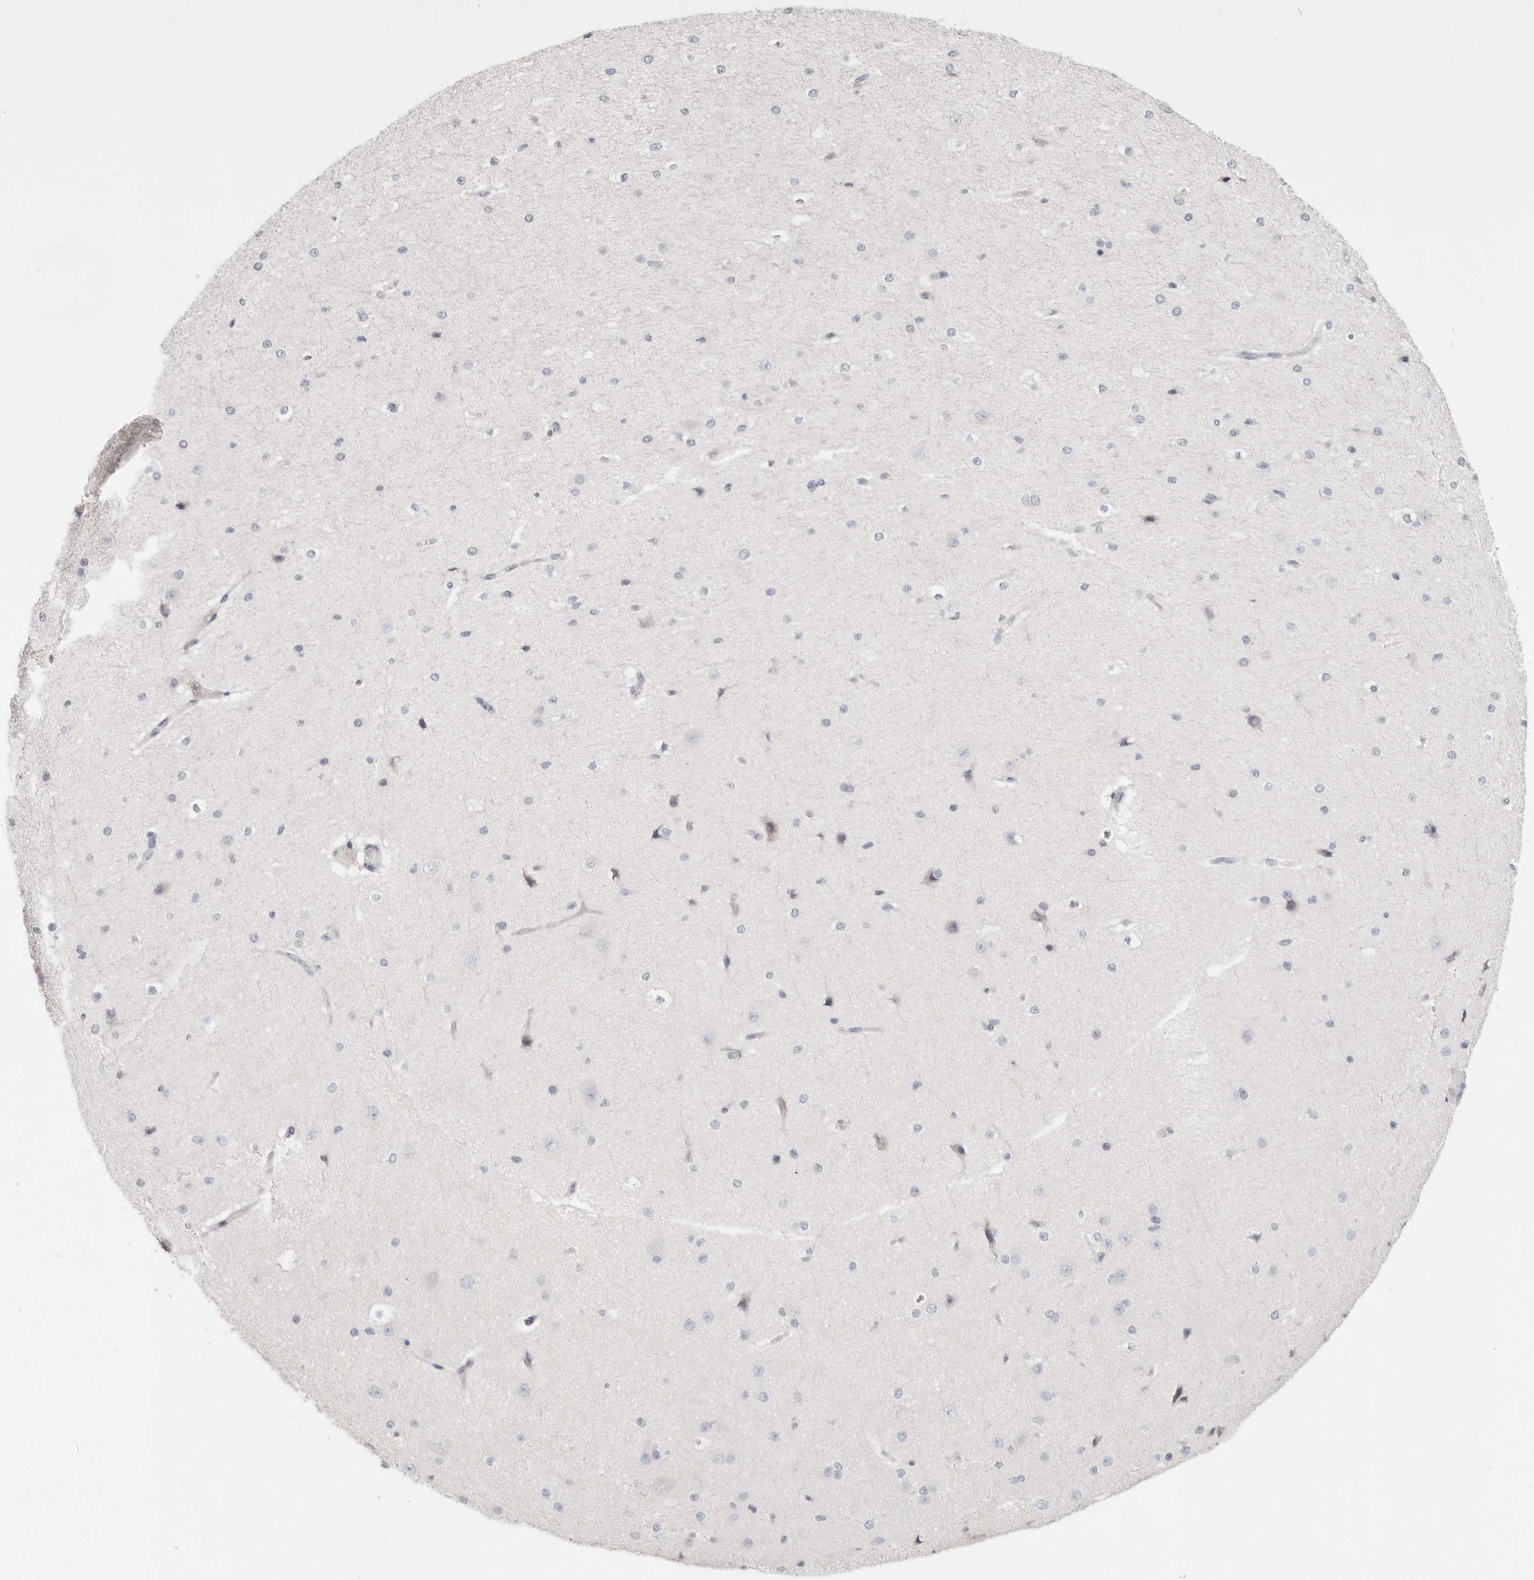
{"staining": {"intensity": "negative", "quantity": "none", "location": "none"}, "tissue": "cerebral cortex", "cell_type": "Endothelial cells", "image_type": "normal", "snomed": [{"axis": "morphology", "description": "Normal tissue, NOS"}, {"axis": "morphology", "description": "Developmental malformation"}, {"axis": "topography", "description": "Cerebral cortex"}], "caption": "Endothelial cells show no significant protein expression in unremarkable cerebral cortex.", "gene": "ANXA9", "patient": {"sex": "female", "age": 30}}